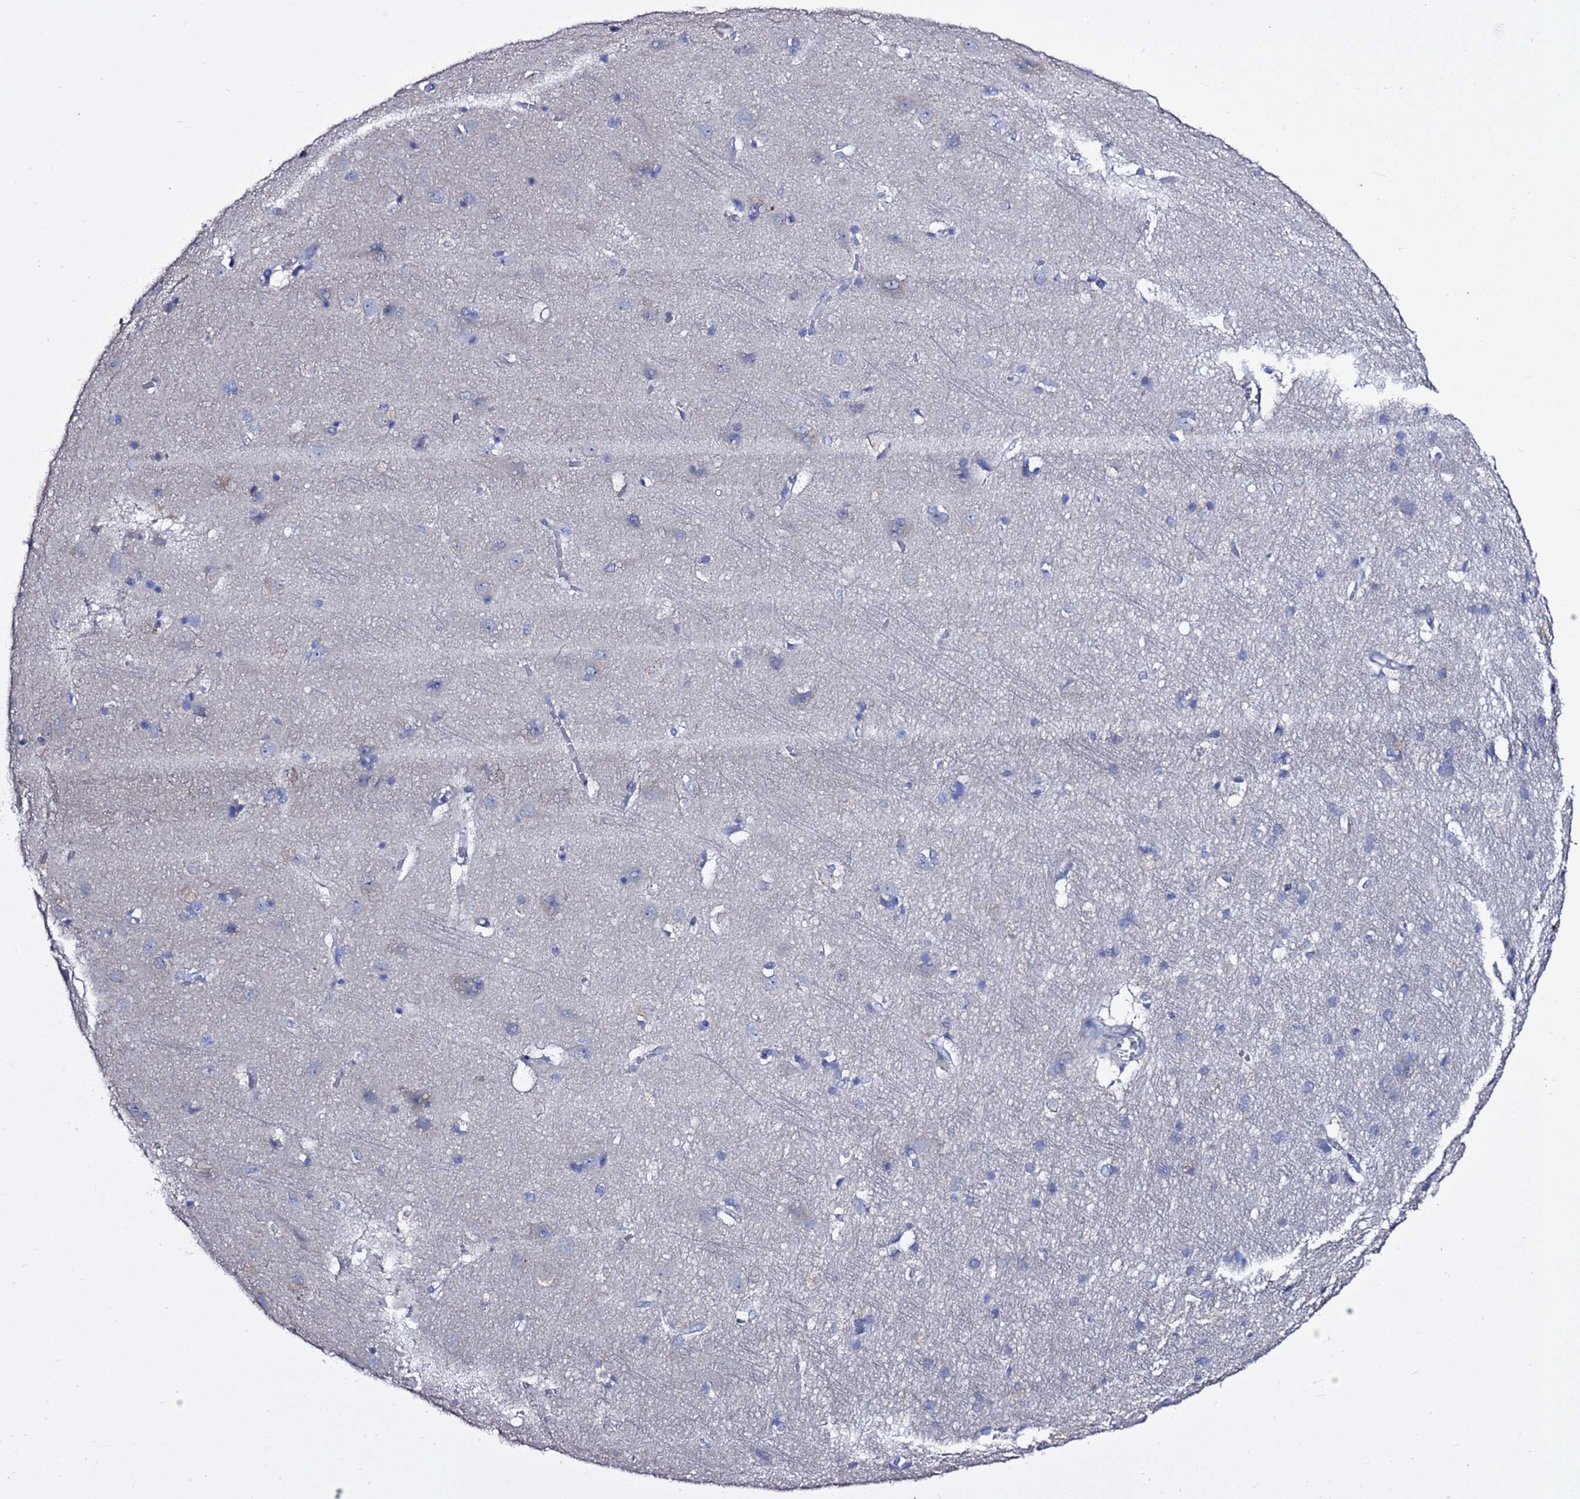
{"staining": {"intensity": "negative", "quantity": "none", "location": "none"}, "tissue": "cerebral cortex", "cell_type": "Endothelial cells", "image_type": "normal", "snomed": [{"axis": "morphology", "description": "Normal tissue, NOS"}, {"axis": "topography", "description": "Cerebral cortex"}], "caption": "A histopathology image of cerebral cortex stained for a protein shows no brown staining in endothelial cells.", "gene": "RABL2A", "patient": {"sex": "male", "age": 54}}